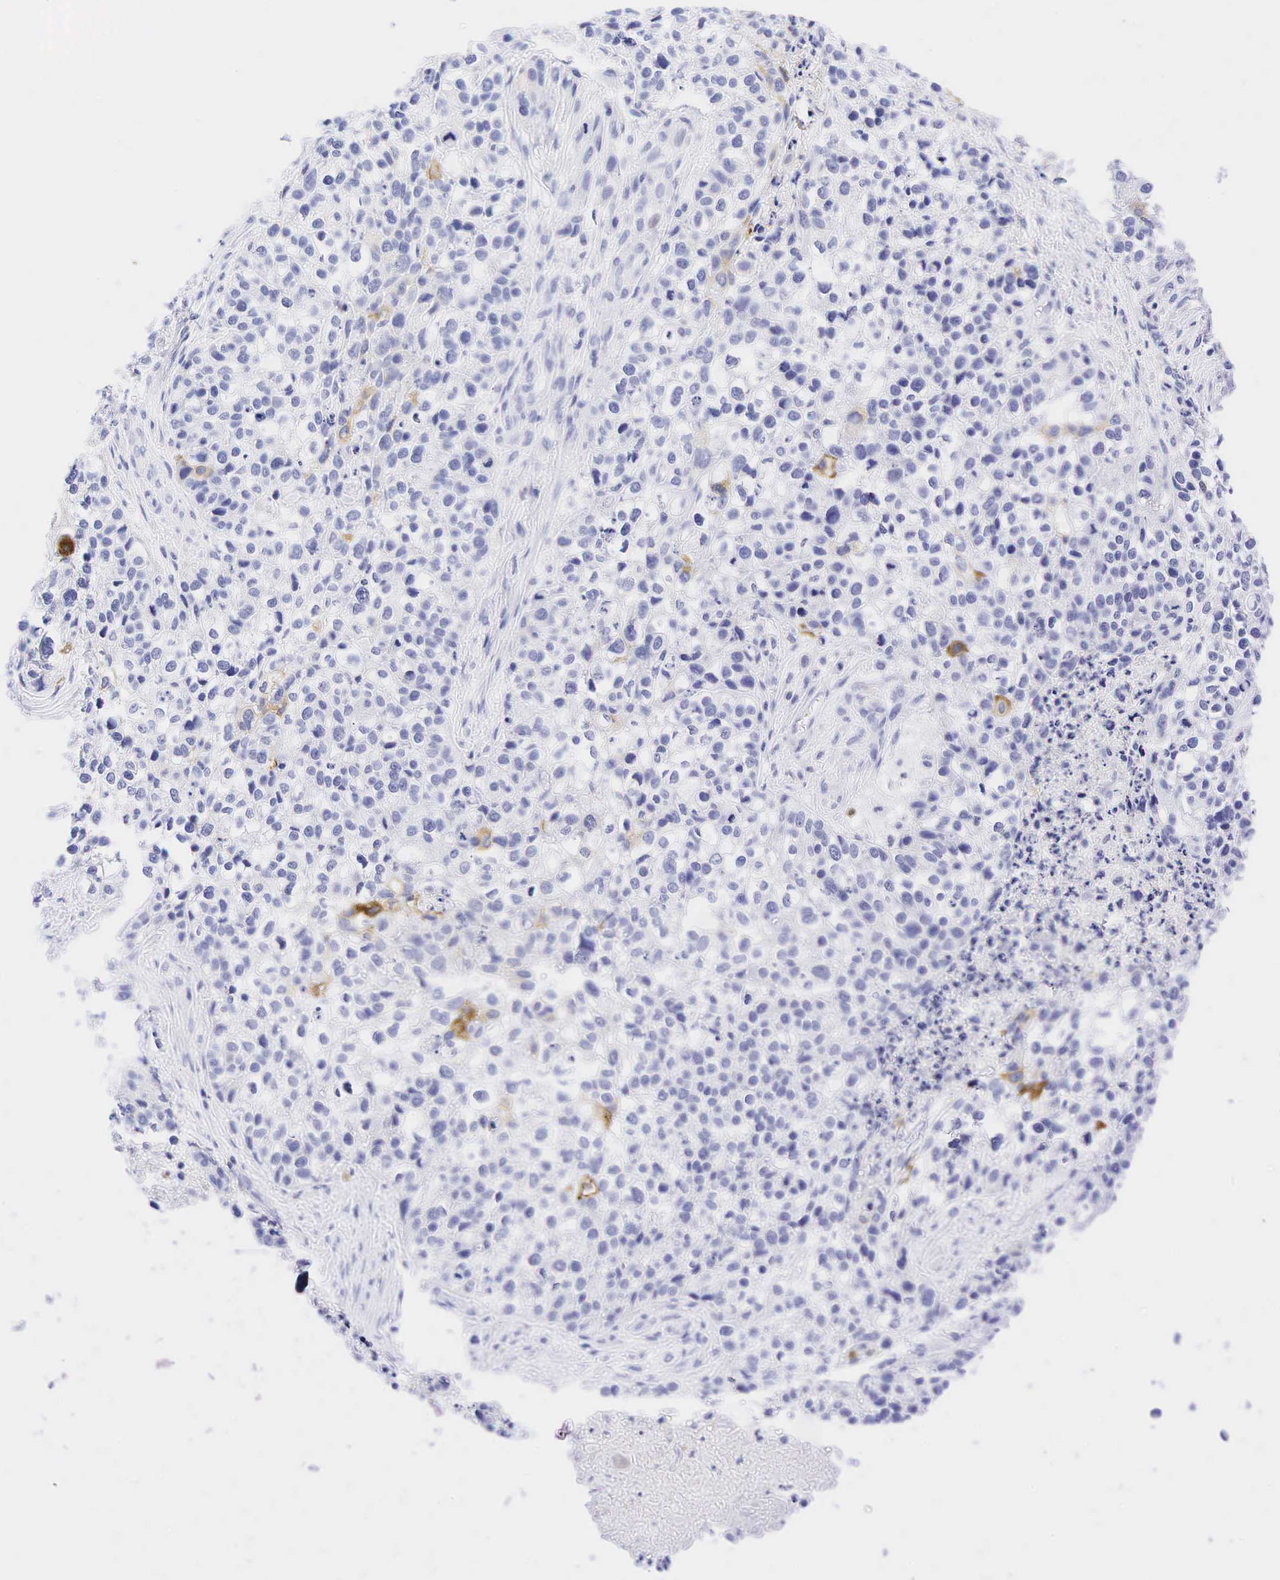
{"staining": {"intensity": "moderate", "quantity": "<25%", "location": "cytoplasmic/membranous"}, "tissue": "lung cancer", "cell_type": "Tumor cells", "image_type": "cancer", "snomed": [{"axis": "morphology", "description": "Squamous cell carcinoma, NOS"}, {"axis": "topography", "description": "Lymph node"}, {"axis": "topography", "description": "Lung"}], "caption": "High-power microscopy captured an immunohistochemistry image of lung cancer (squamous cell carcinoma), revealing moderate cytoplasmic/membranous expression in approximately <25% of tumor cells. (DAB = brown stain, brightfield microscopy at high magnification).", "gene": "TNFRSF8", "patient": {"sex": "male", "age": 74}}